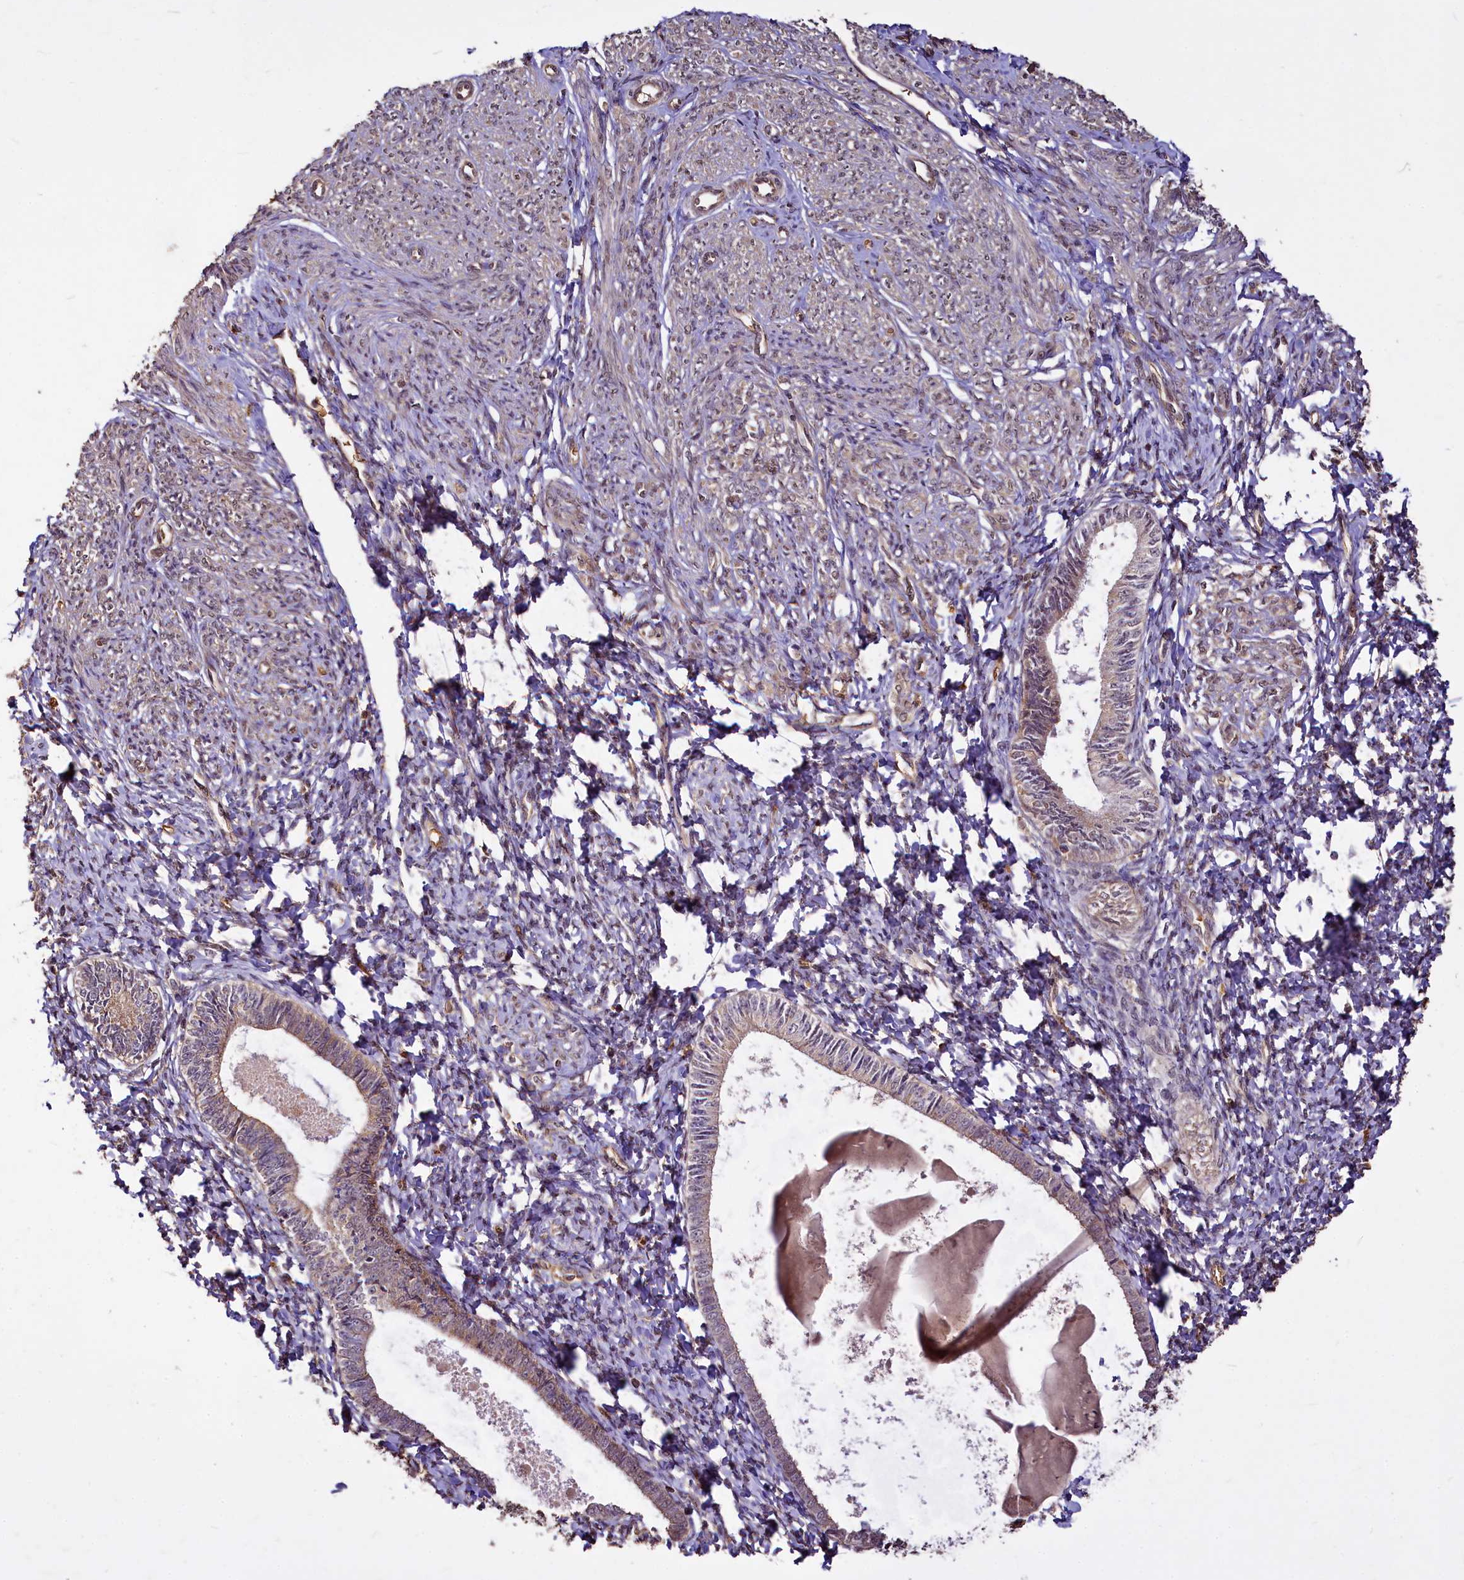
{"staining": {"intensity": "moderate", "quantity": "25%-75%", "location": "cytoplasmic/membranous"}, "tissue": "endometrium", "cell_type": "Cells in endometrial stroma", "image_type": "normal", "snomed": [{"axis": "morphology", "description": "Normal tissue, NOS"}, {"axis": "topography", "description": "Endometrium"}], "caption": "Moderate cytoplasmic/membranous positivity for a protein is appreciated in about 25%-75% of cells in endometrial stroma of normal endometrium using immunohistochemistry.", "gene": "VPS51", "patient": {"sex": "female", "age": 72}}